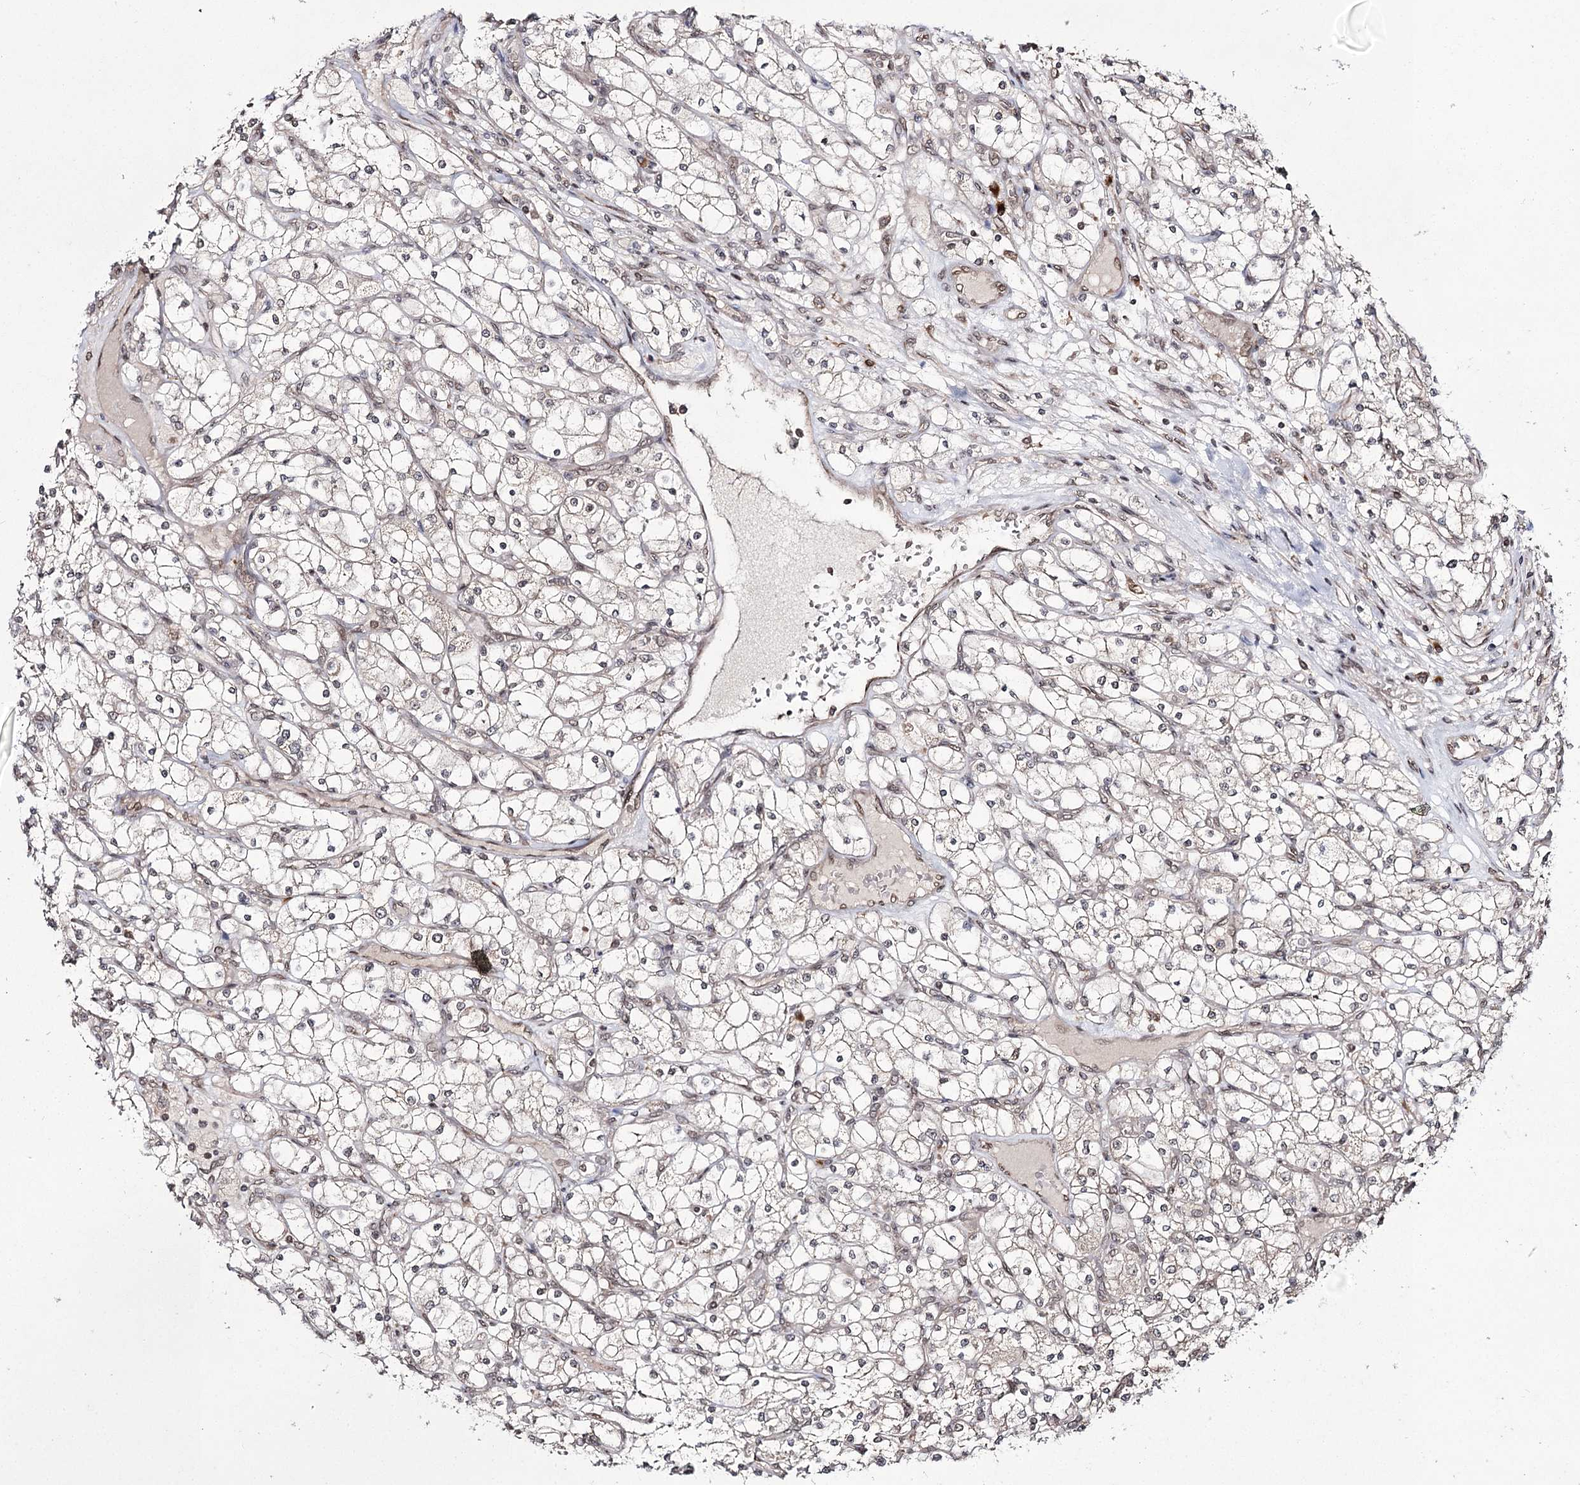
{"staining": {"intensity": "negative", "quantity": "none", "location": "none"}, "tissue": "renal cancer", "cell_type": "Tumor cells", "image_type": "cancer", "snomed": [{"axis": "morphology", "description": "Adenocarcinoma, NOS"}, {"axis": "topography", "description": "Kidney"}], "caption": "This image is of renal adenocarcinoma stained with IHC to label a protein in brown with the nuclei are counter-stained blue. There is no staining in tumor cells.", "gene": "TRNT1", "patient": {"sex": "male", "age": 80}}